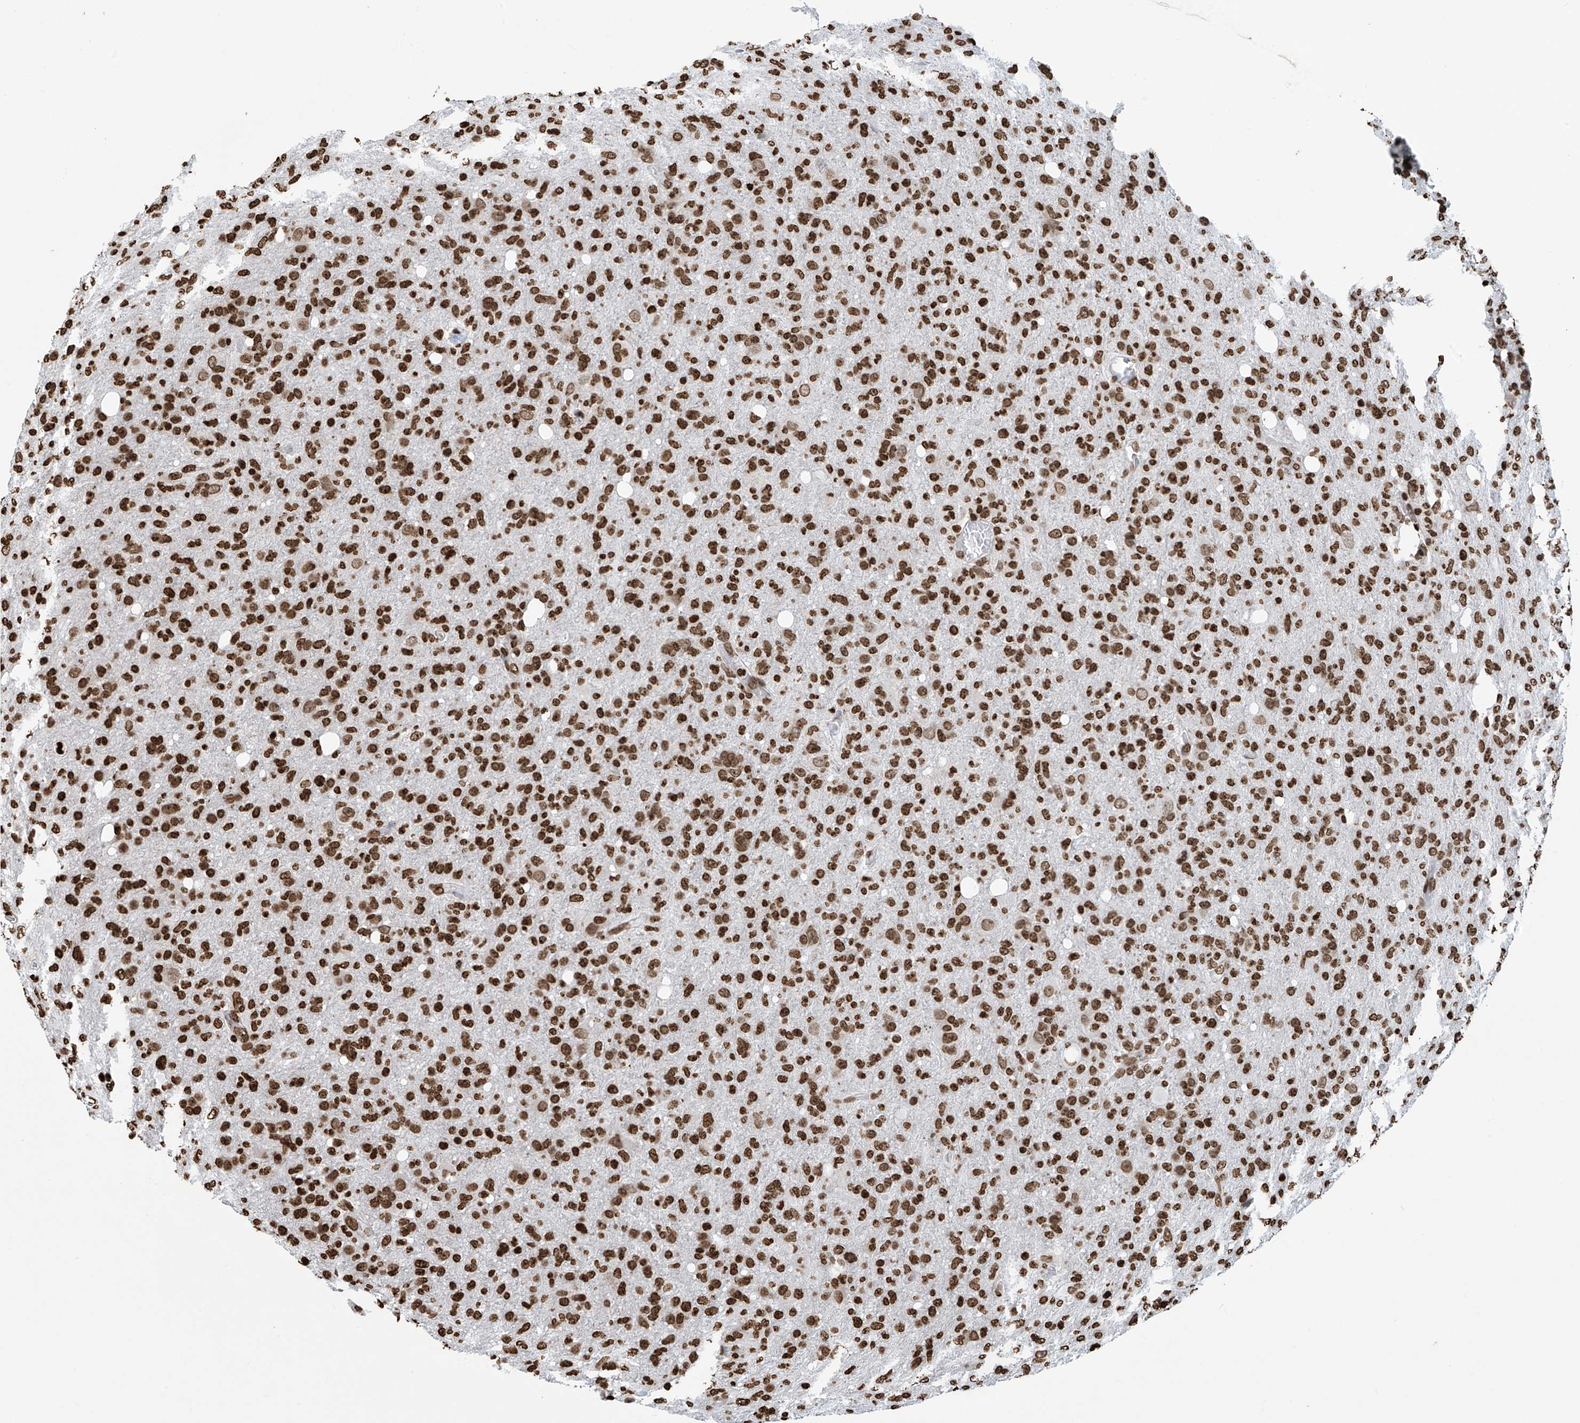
{"staining": {"intensity": "strong", "quantity": ">75%", "location": "nuclear"}, "tissue": "glioma", "cell_type": "Tumor cells", "image_type": "cancer", "snomed": [{"axis": "morphology", "description": "Glioma, malignant, High grade"}, {"axis": "topography", "description": "Brain"}], "caption": "Malignant glioma (high-grade) stained with DAB (3,3'-diaminobenzidine) IHC exhibits high levels of strong nuclear positivity in about >75% of tumor cells.", "gene": "DPPA2", "patient": {"sex": "female", "age": 57}}